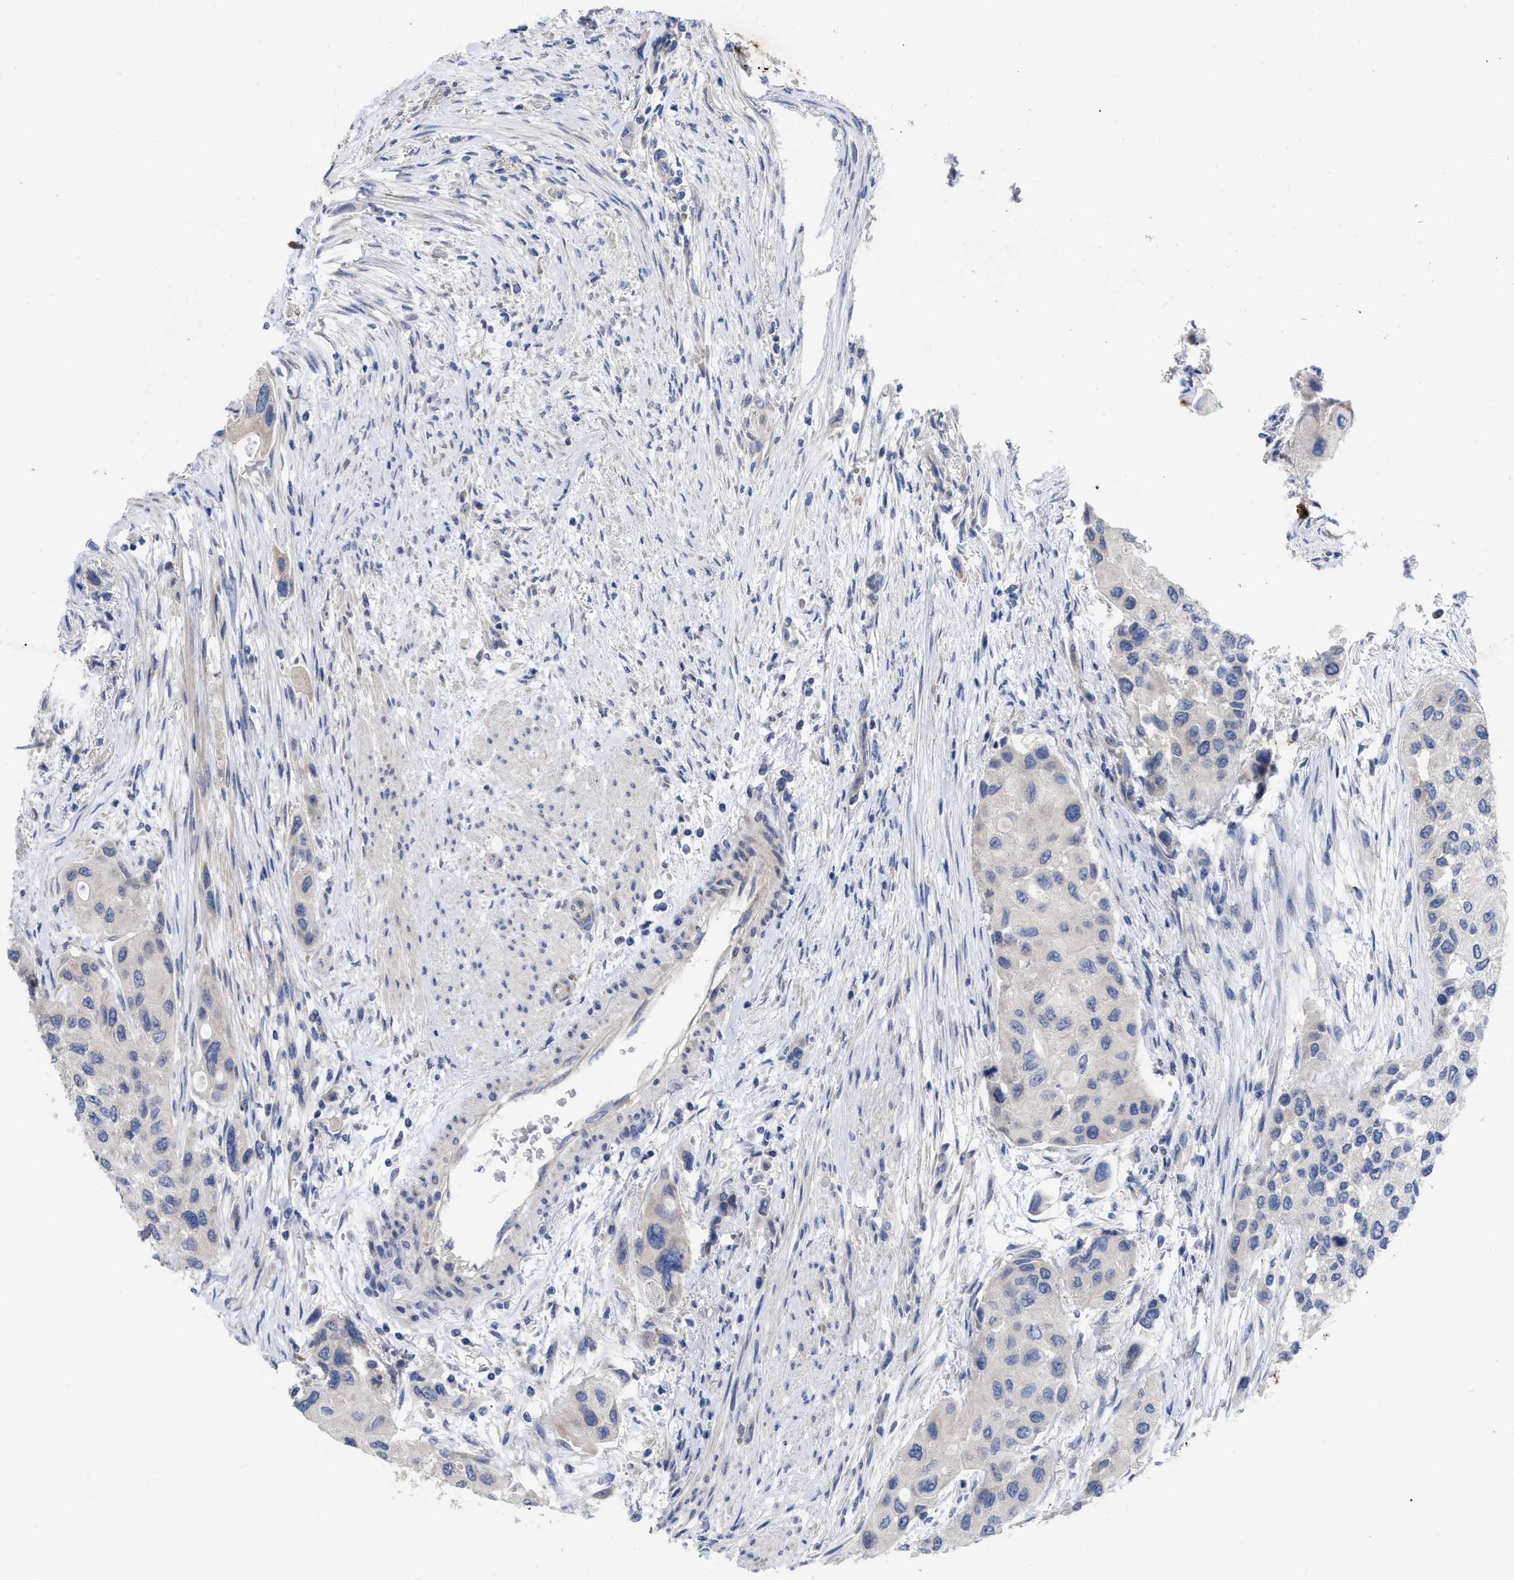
{"staining": {"intensity": "negative", "quantity": "none", "location": "none"}, "tissue": "urothelial cancer", "cell_type": "Tumor cells", "image_type": "cancer", "snomed": [{"axis": "morphology", "description": "Urothelial carcinoma, High grade"}, {"axis": "topography", "description": "Urinary bladder"}], "caption": "The image displays no staining of tumor cells in urothelial carcinoma (high-grade).", "gene": "VIP", "patient": {"sex": "female", "age": 56}}